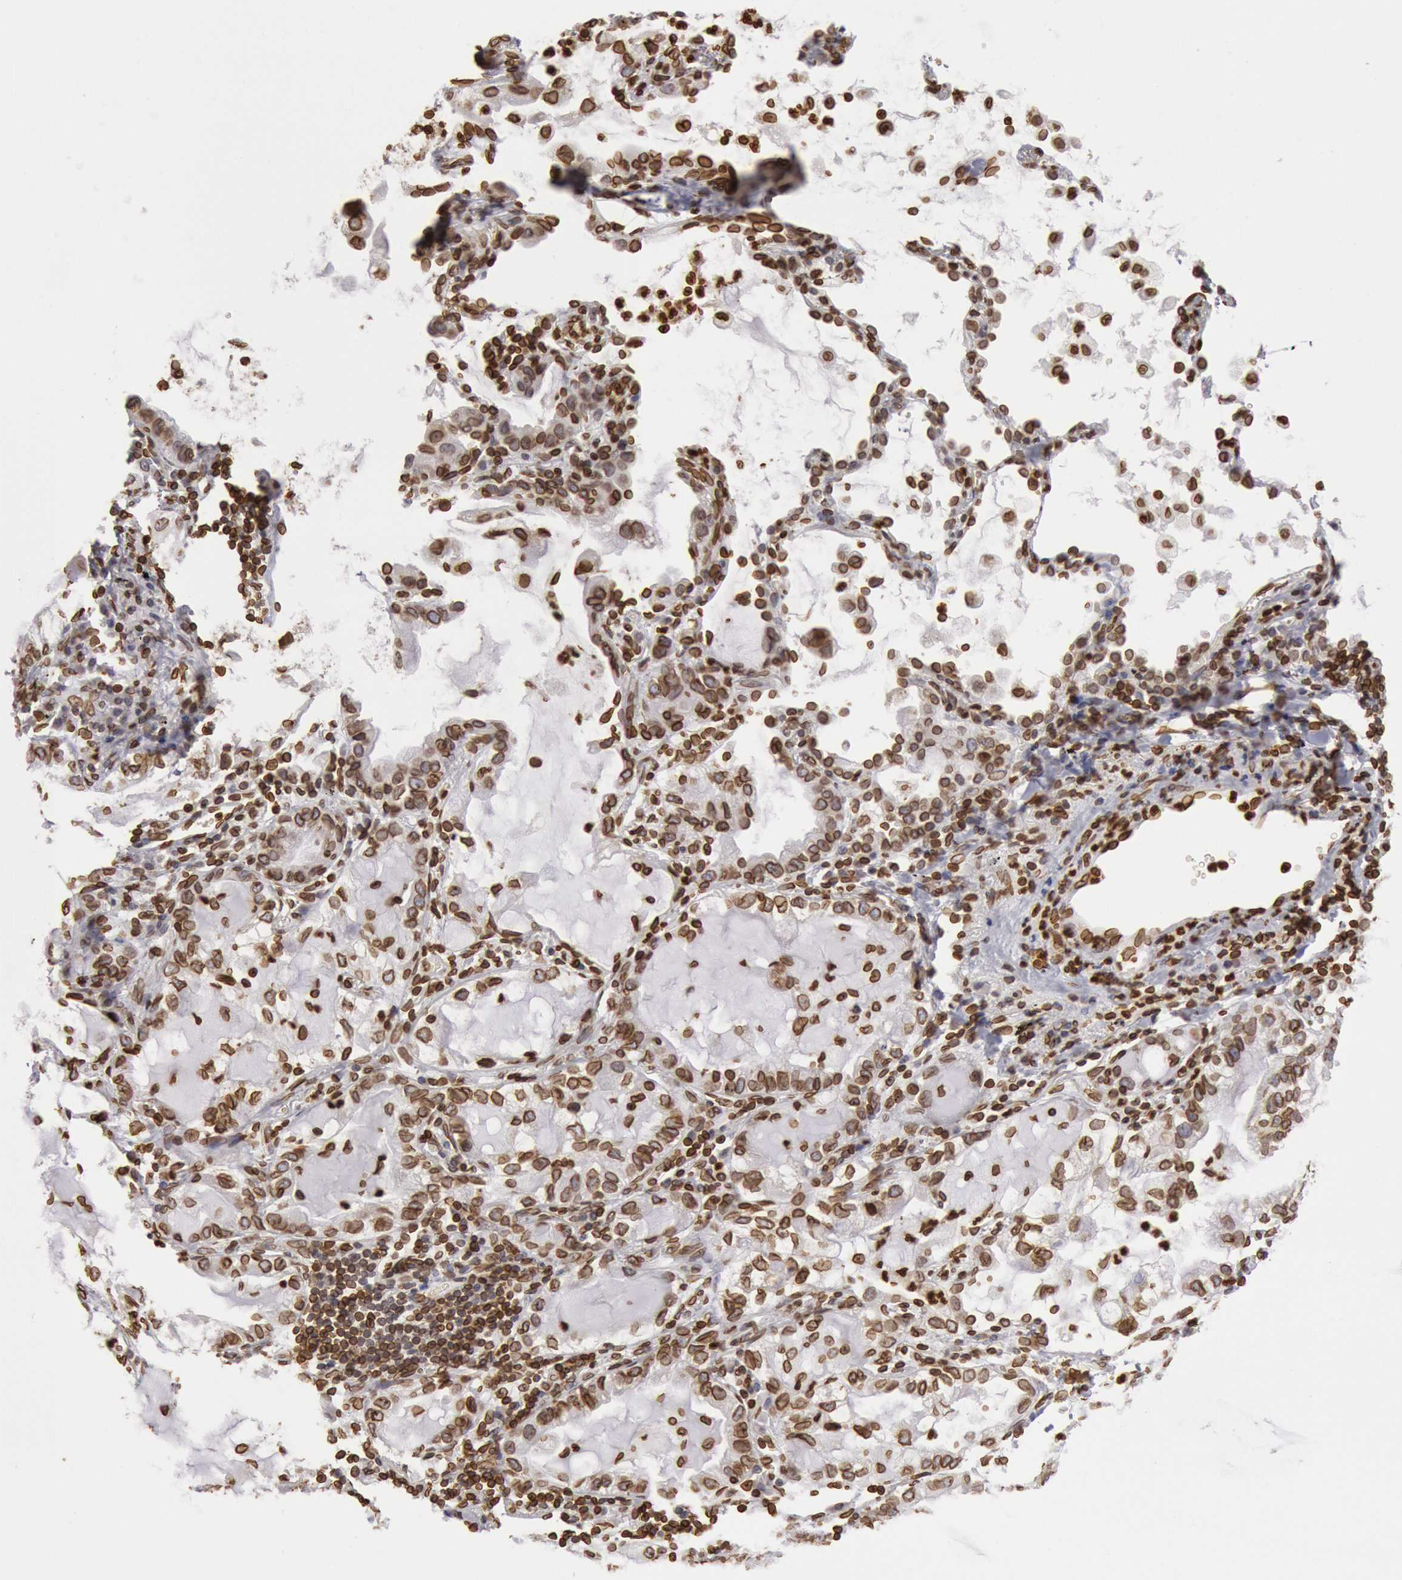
{"staining": {"intensity": "moderate", "quantity": ">75%", "location": "cytoplasmic/membranous,nuclear"}, "tissue": "lung cancer", "cell_type": "Tumor cells", "image_type": "cancer", "snomed": [{"axis": "morphology", "description": "Adenocarcinoma, NOS"}, {"axis": "topography", "description": "Lung"}], "caption": "IHC staining of adenocarcinoma (lung), which exhibits medium levels of moderate cytoplasmic/membranous and nuclear positivity in about >75% of tumor cells indicating moderate cytoplasmic/membranous and nuclear protein expression. The staining was performed using DAB (brown) for protein detection and nuclei were counterstained in hematoxylin (blue).", "gene": "SUN2", "patient": {"sex": "female", "age": 50}}